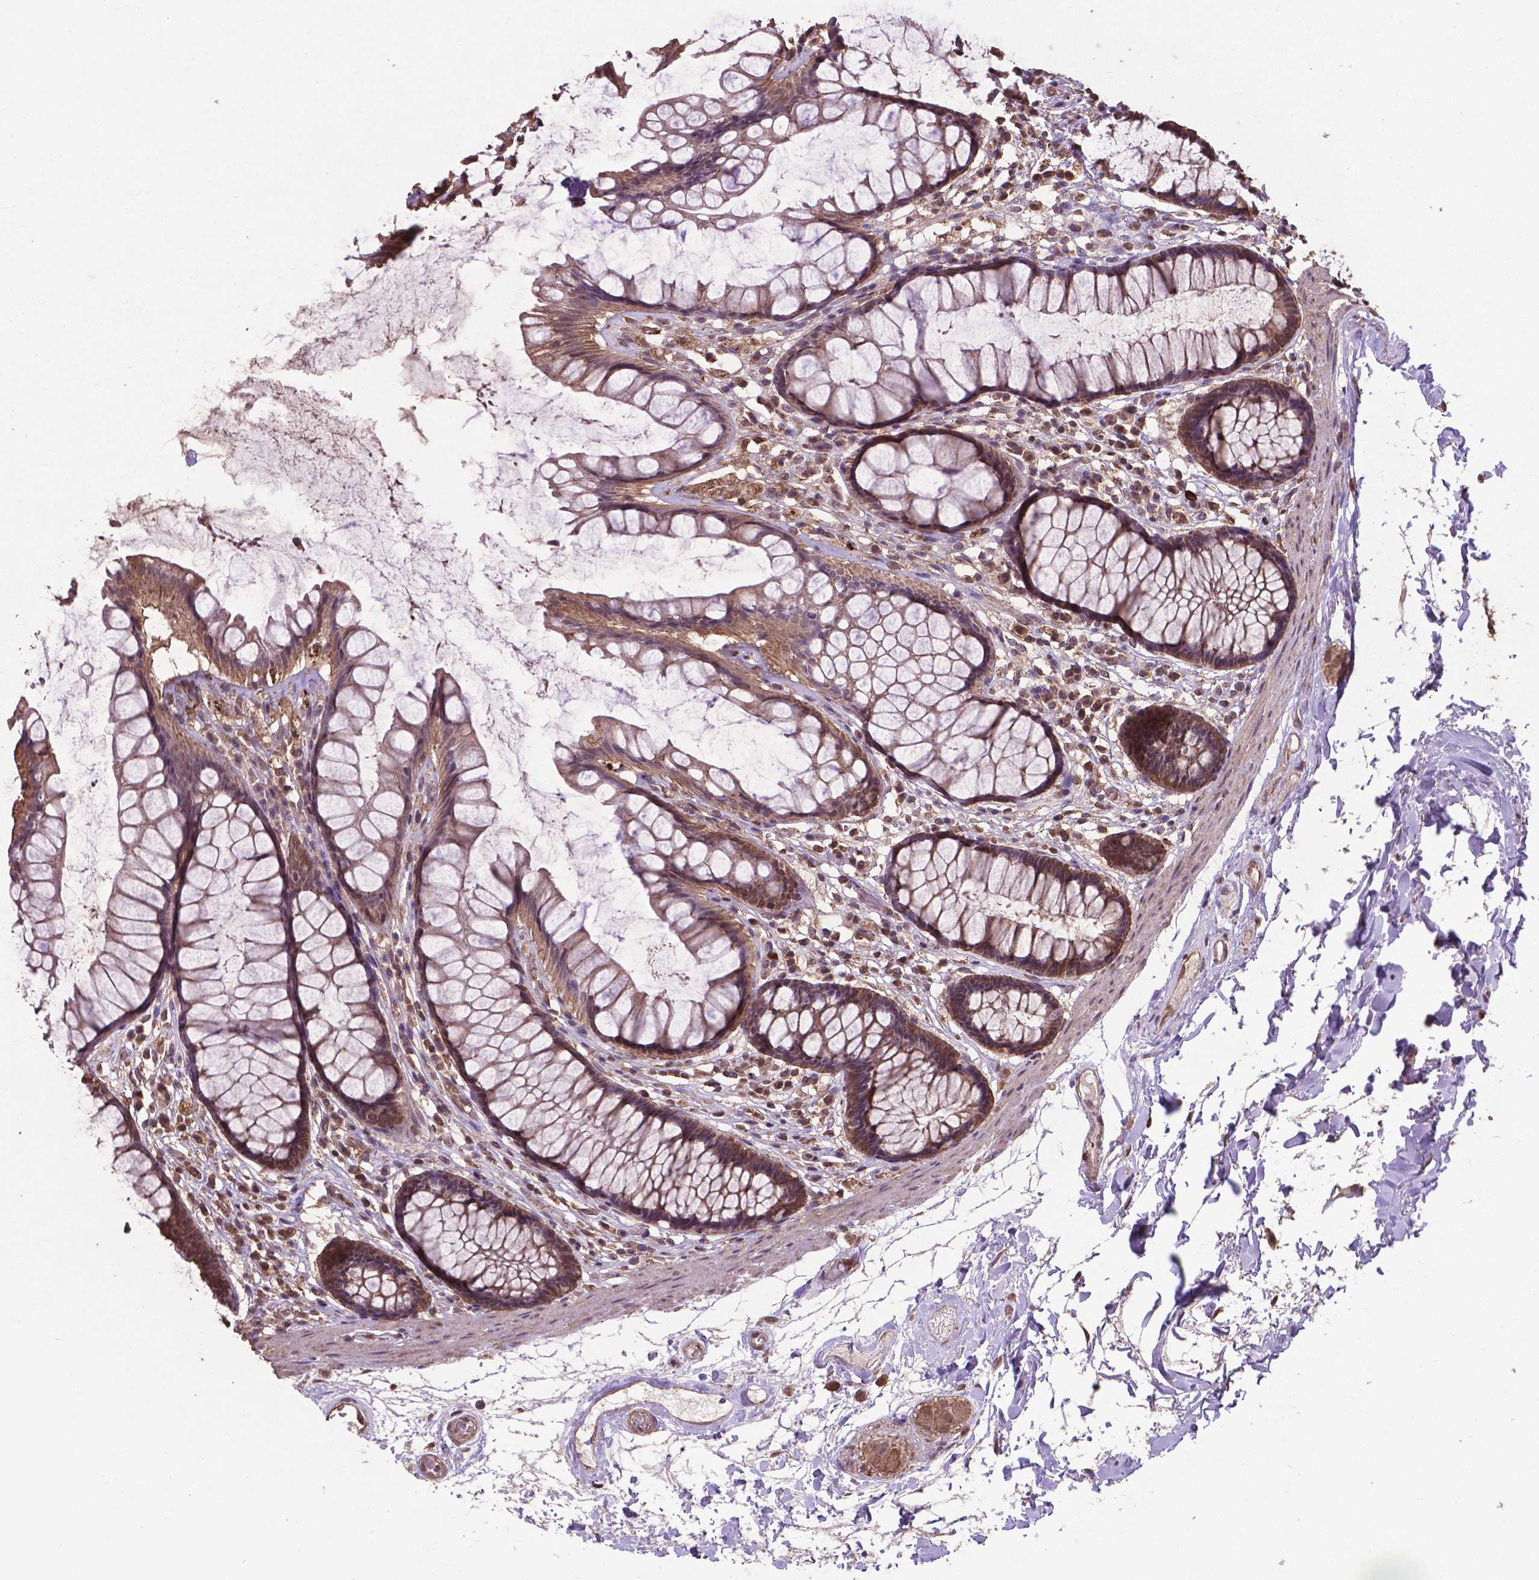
{"staining": {"intensity": "moderate", "quantity": ">75%", "location": "cytoplasmic/membranous"}, "tissue": "rectum", "cell_type": "Glandular cells", "image_type": "normal", "snomed": [{"axis": "morphology", "description": "Normal tissue, NOS"}, {"axis": "topography", "description": "Rectum"}], "caption": "The image reveals a brown stain indicating the presence of a protein in the cytoplasmic/membranous of glandular cells in rectum.", "gene": "DCAF1", "patient": {"sex": "male", "age": 72}}